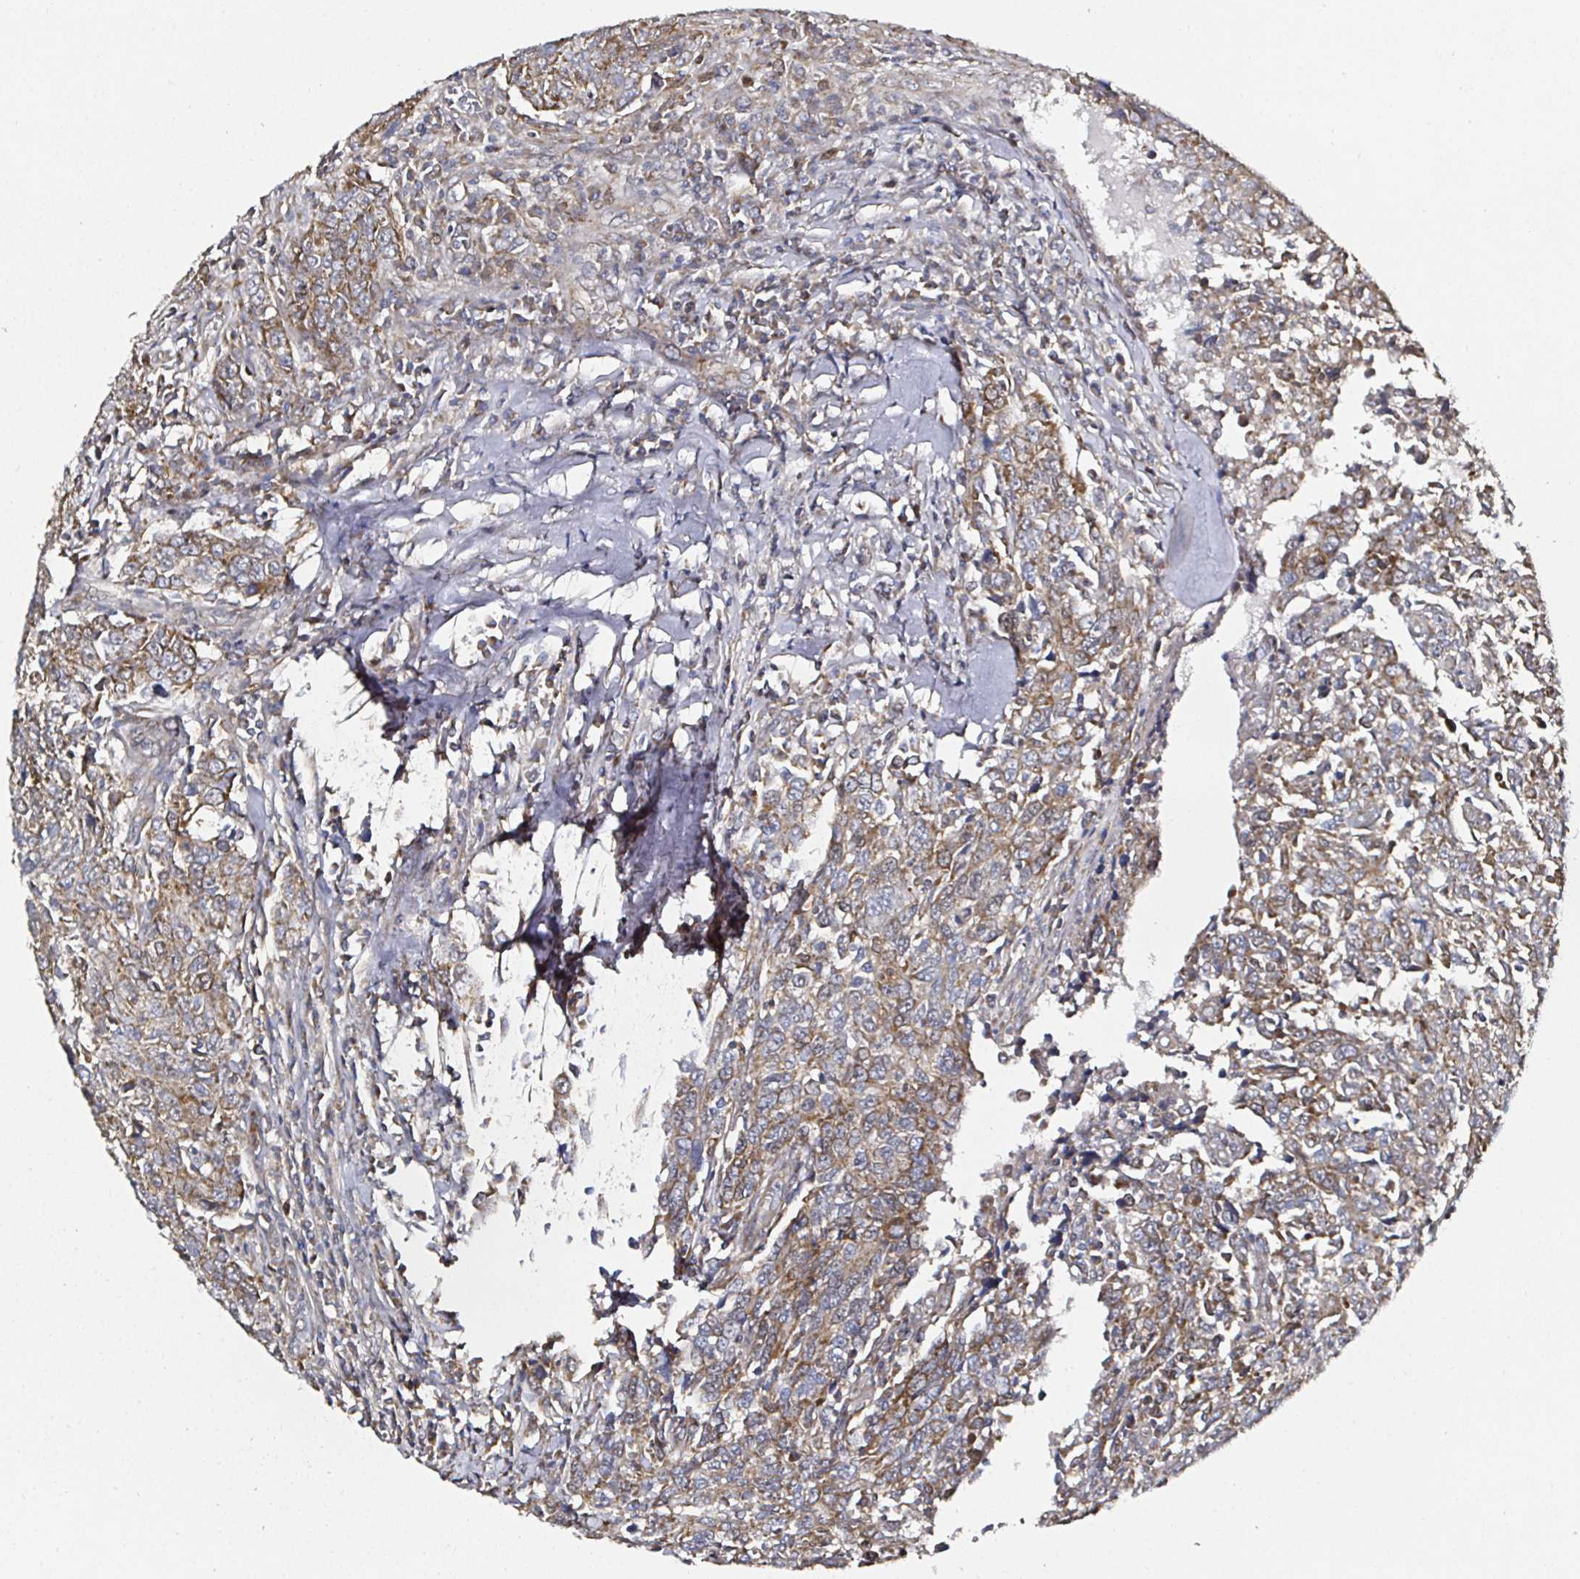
{"staining": {"intensity": "moderate", "quantity": ">75%", "location": "cytoplasmic/membranous"}, "tissue": "breast cancer", "cell_type": "Tumor cells", "image_type": "cancer", "snomed": [{"axis": "morphology", "description": "Duct carcinoma"}, {"axis": "topography", "description": "Breast"}], "caption": "A brown stain highlights moderate cytoplasmic/membranous staining of a protein in breast cancer tumor cells. The staining was performed using DAB (3,3'-diaminobenzidine) to visualize the protein expression in brown, while the nuclei were stained in blue with hematoxylin (Magnification: 20x).", "gene": "ATAD3B", "patient": {"sex": "female", "age": 50}}